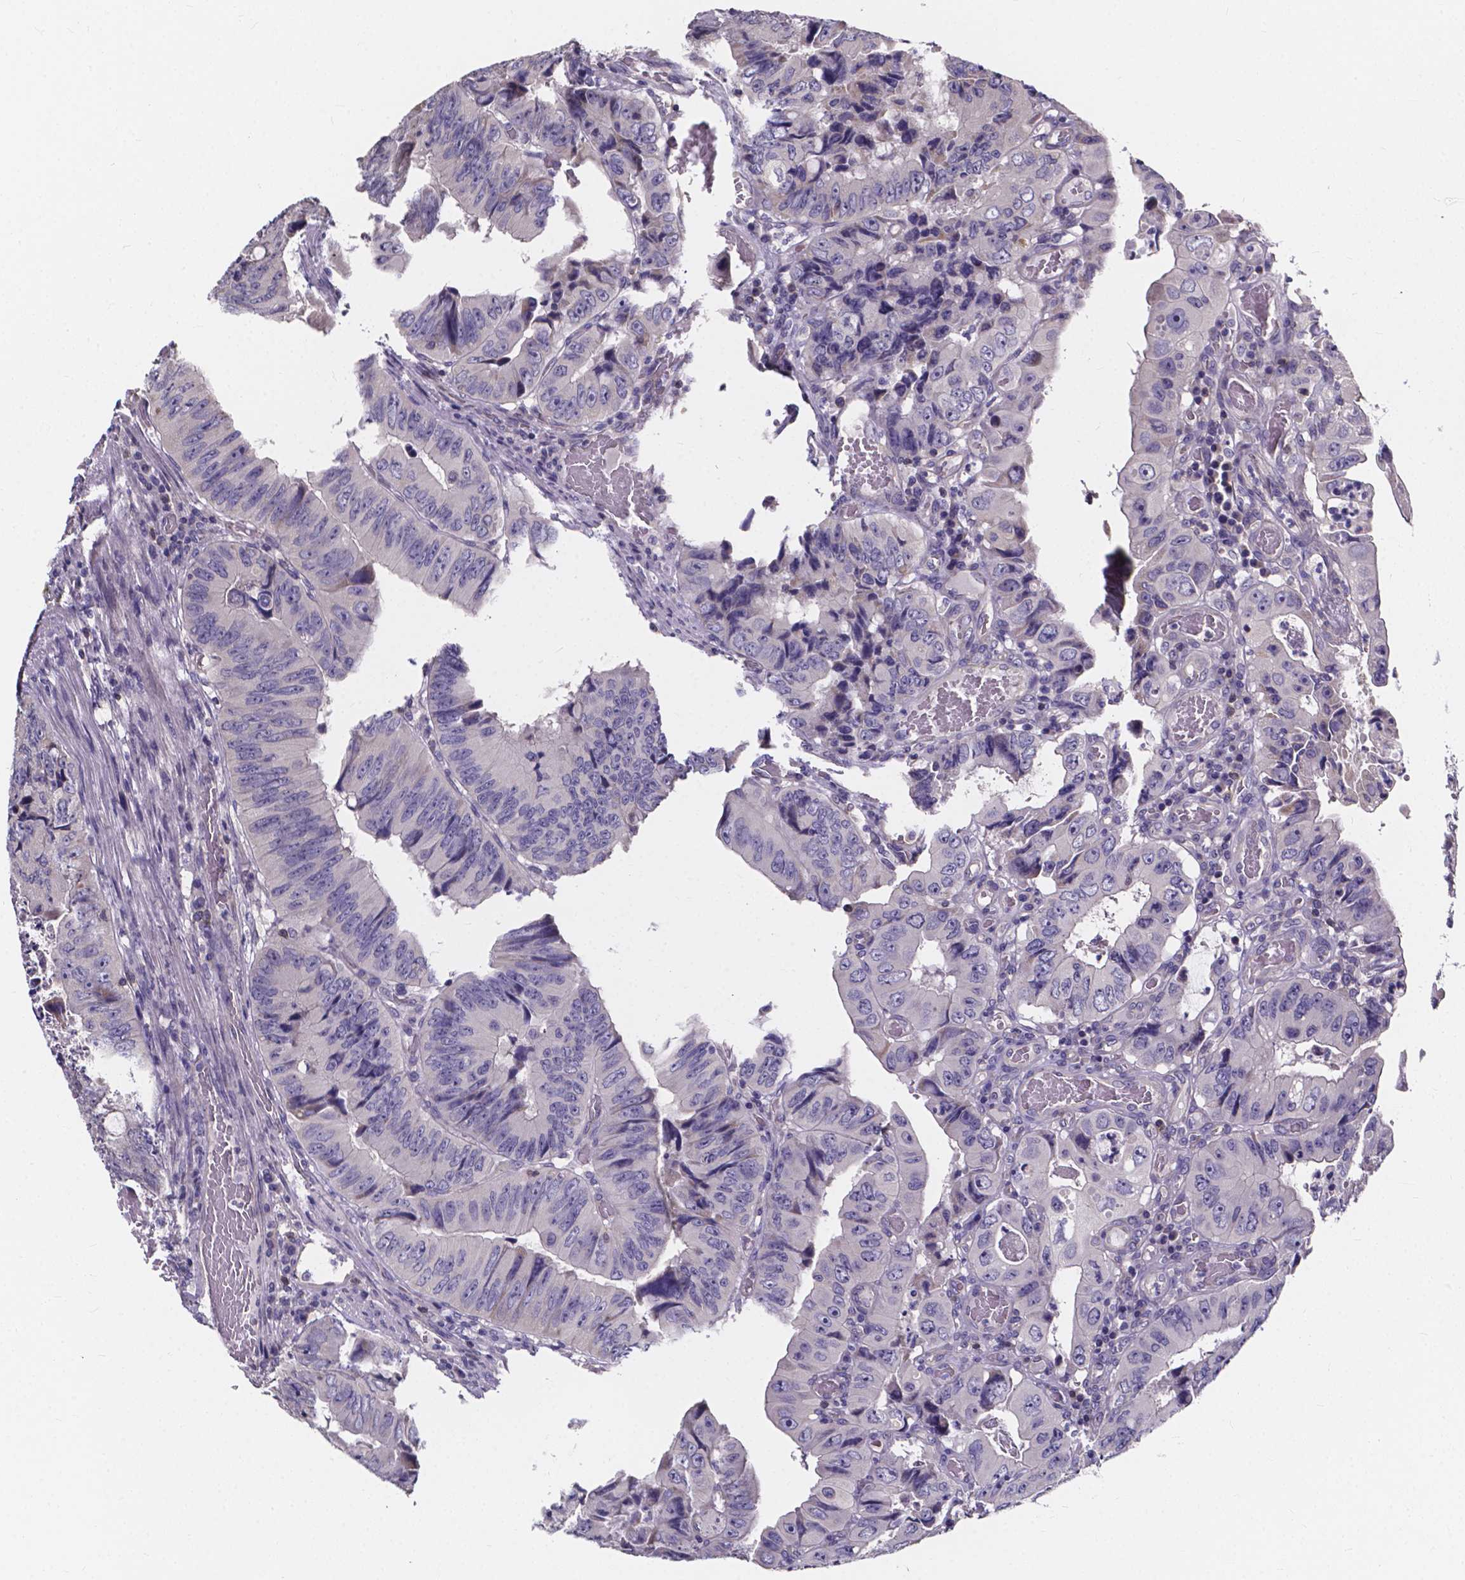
{"staining": {"intensity": "negative", "quantity": "none", "location": "none"}, "tissue": "colorectal cancer", "cell_type": "Tumor cells", "image_type": "cancer", "snomed": [{"axis": "morphology", "description": "Adenocarcinoma, NOS"}, {"axis": "topography", "description": "Colon"}], "caption": "IHC histopathology image of human colorectal adenocarcinoma stained for a protein (brown), which reveals no expression in tumor cells.", "gene": "THEMIS", "patient": {"sex": "female", "age": 84}}